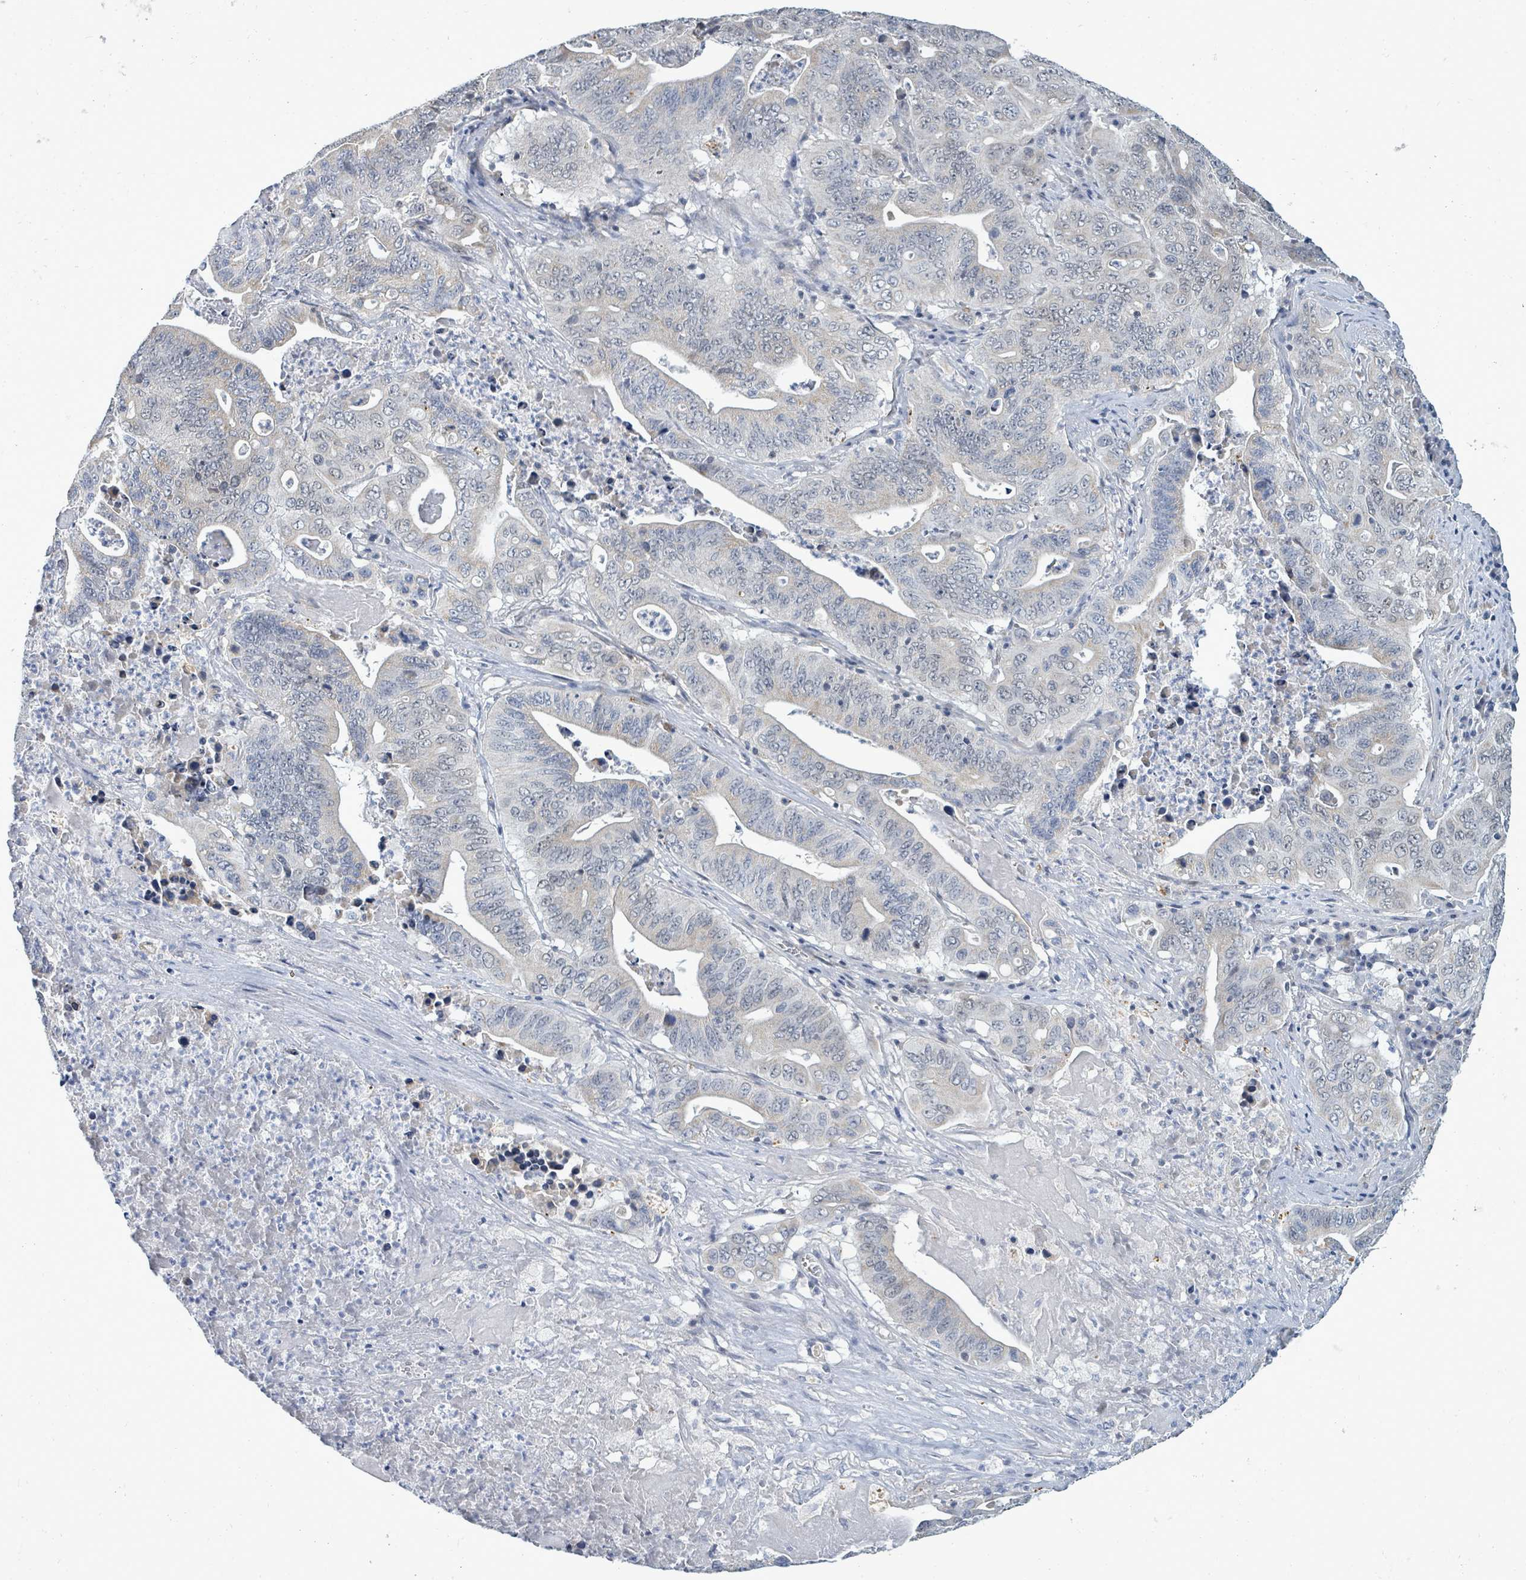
{"staining": {"intensity": "weak", "quantity": "25%-75%", "location": "nuclear"}, "tissue": "lung cancer", "cell_type": "Tumor cells", "image_type": "cancer", "snomed": [{"axis": "morphology", "description": "Adenocarcinoma, NOS"}, {"axis": "topography", "description": "Lung"}], "caption": "High-magnification brightfield microscopy of lung cancer (adenocarcinoma) stained with DAB (3,3'-diaminobenzidine) (brown) and counterstained with hematoxylin (blue). tumor cells exhibit weak nuclear staining is identified in about25%-75% of cells.", "gene": "ZFPM1", "patient": {"sex": "female", "age": 60}}